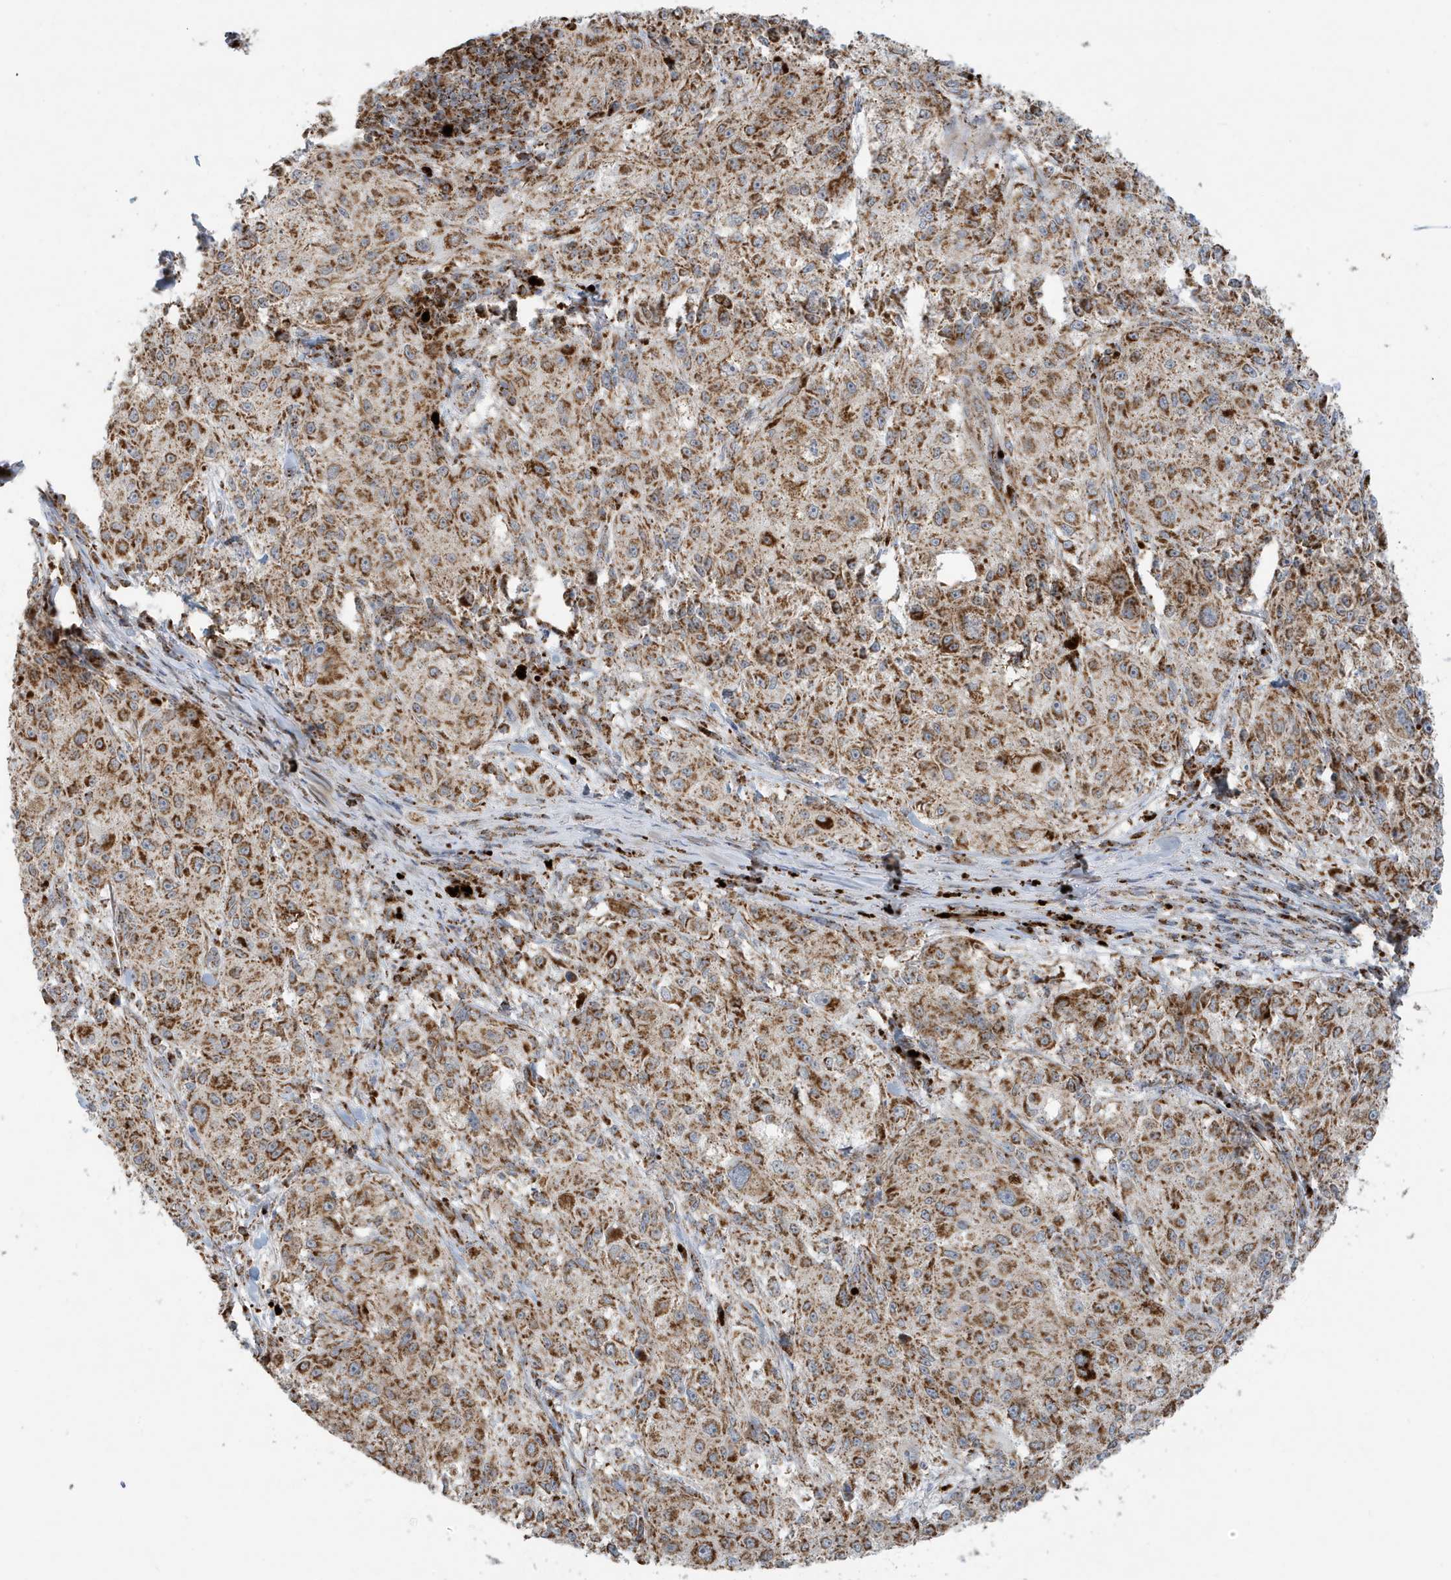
{"staining": {"intensity": "moderate", "quantity": ">75%", "location": "cytoplasmic/membranous"}, "tissue": "melanoma", "cell_type": "Tumor cells", "image_type": "cancer", "snomed": [{"axis": "morphology", "description": "Necrosis, NOS"}, {"axis": "morphology", "description": "Malignant melanoma, NOS"}, {"axis": "topography", "description": "Skin"}], "caption": "High-magnification brightfield microscopy of melanoma stained with DAB (brown) and counterstained with hematoxylin (blue). tumor cells exhibit moderate cytoplasmic/membranous expression is present in approximately>75% of cells.", "gene": "MAN1A1", "patient": {"sex": "female", "age": 87}}